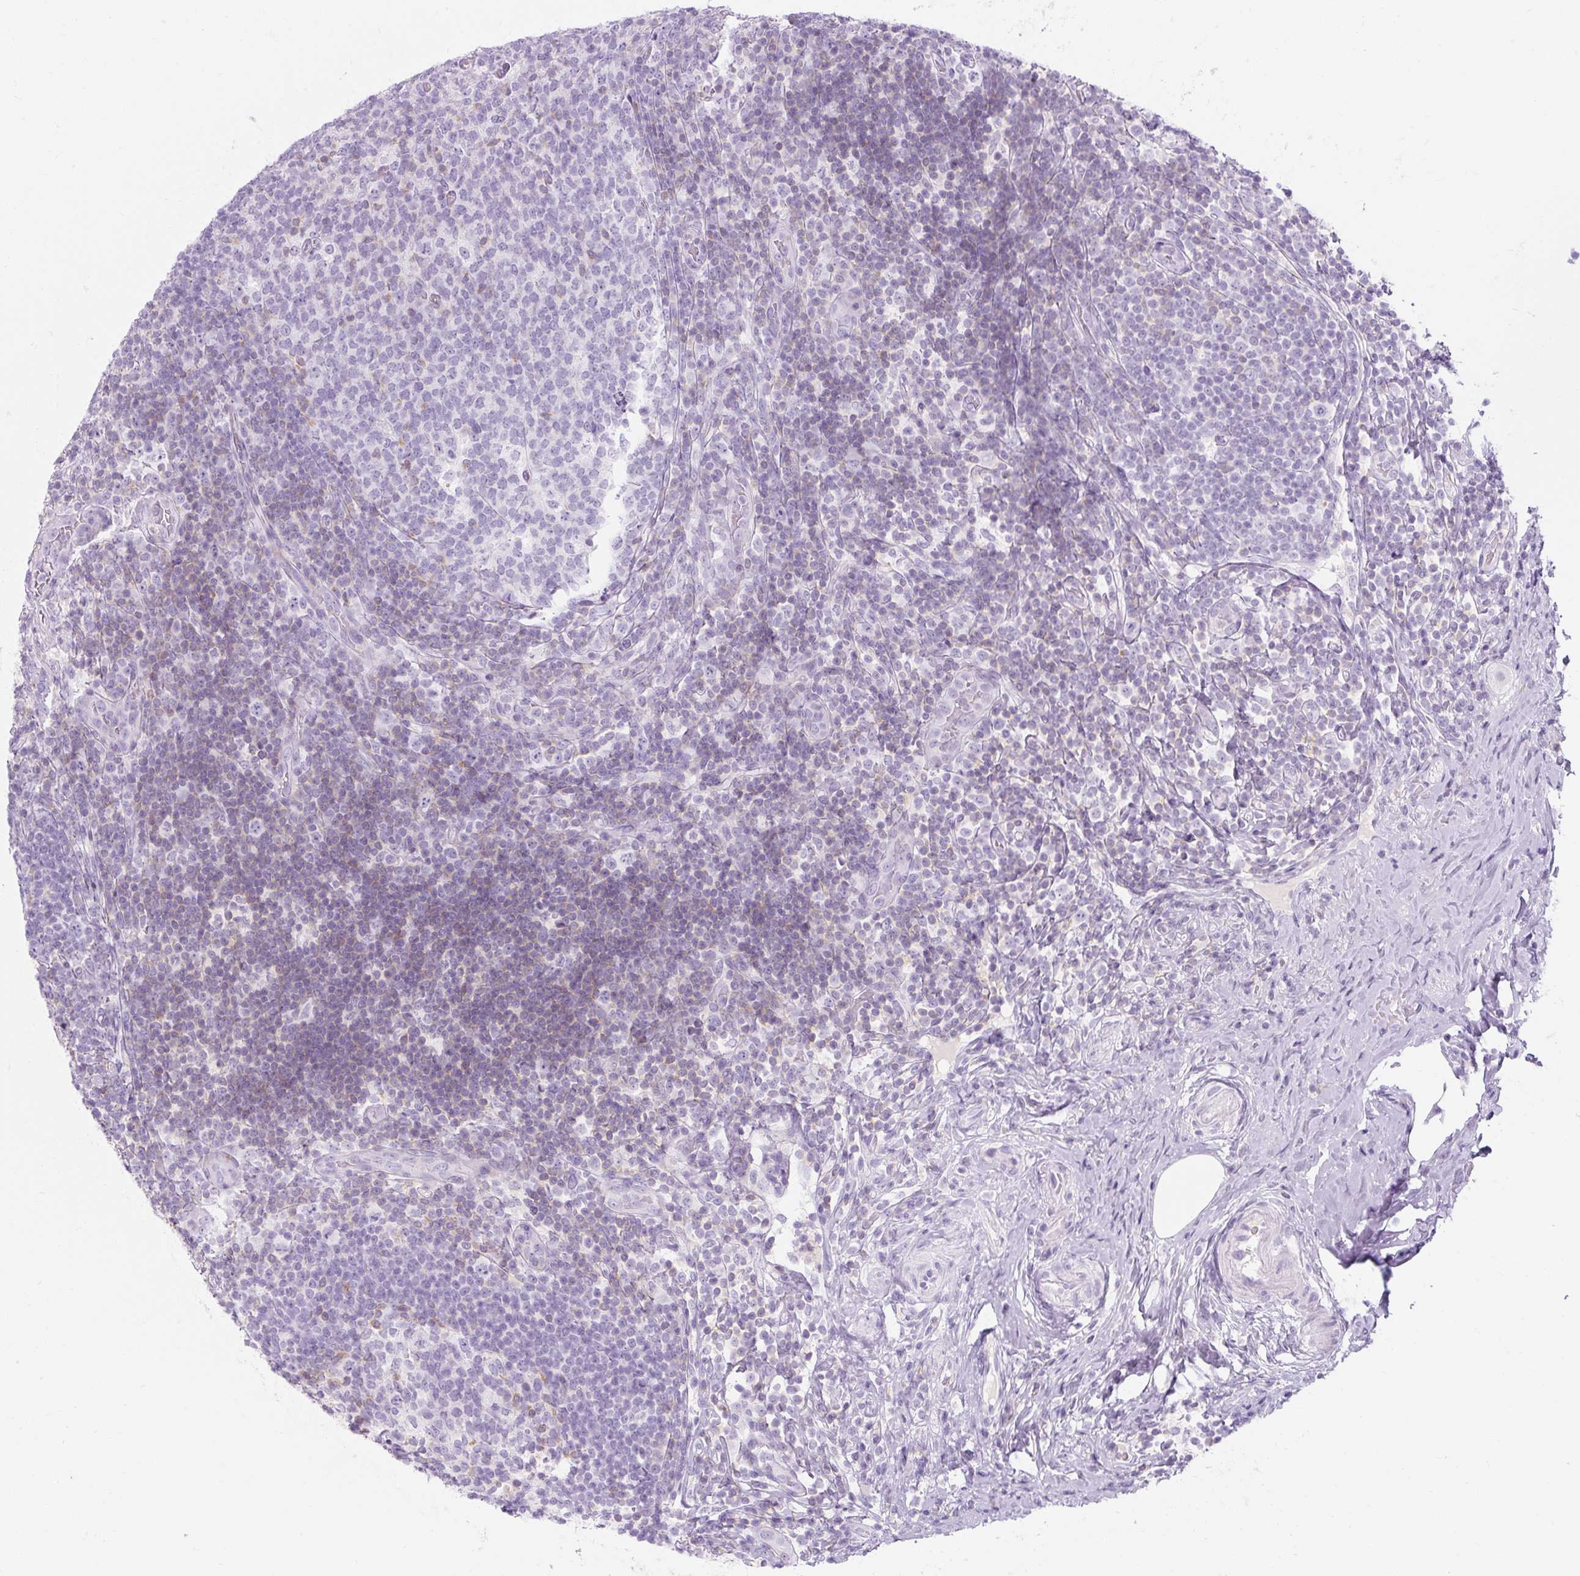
{"staining": {"intensity": "negative", "quantity": "none", "location": "none"}, "tissue": "appendix", "cell_type": "Glandular cells", "image_type": "normal", "snomed": [{"axis": "morphology", "description": "Normal tissue, NOS"}, {"axis": "topography", "description": "Appendix"}], "caption": "Immunohistochemistry (IHC) micrograph of benign appendix stained for a protein (brown), which demonstrates no staining in glandular cells.", "gene": "TIGD2", "patient": {"sex": "female", "age": 43}}